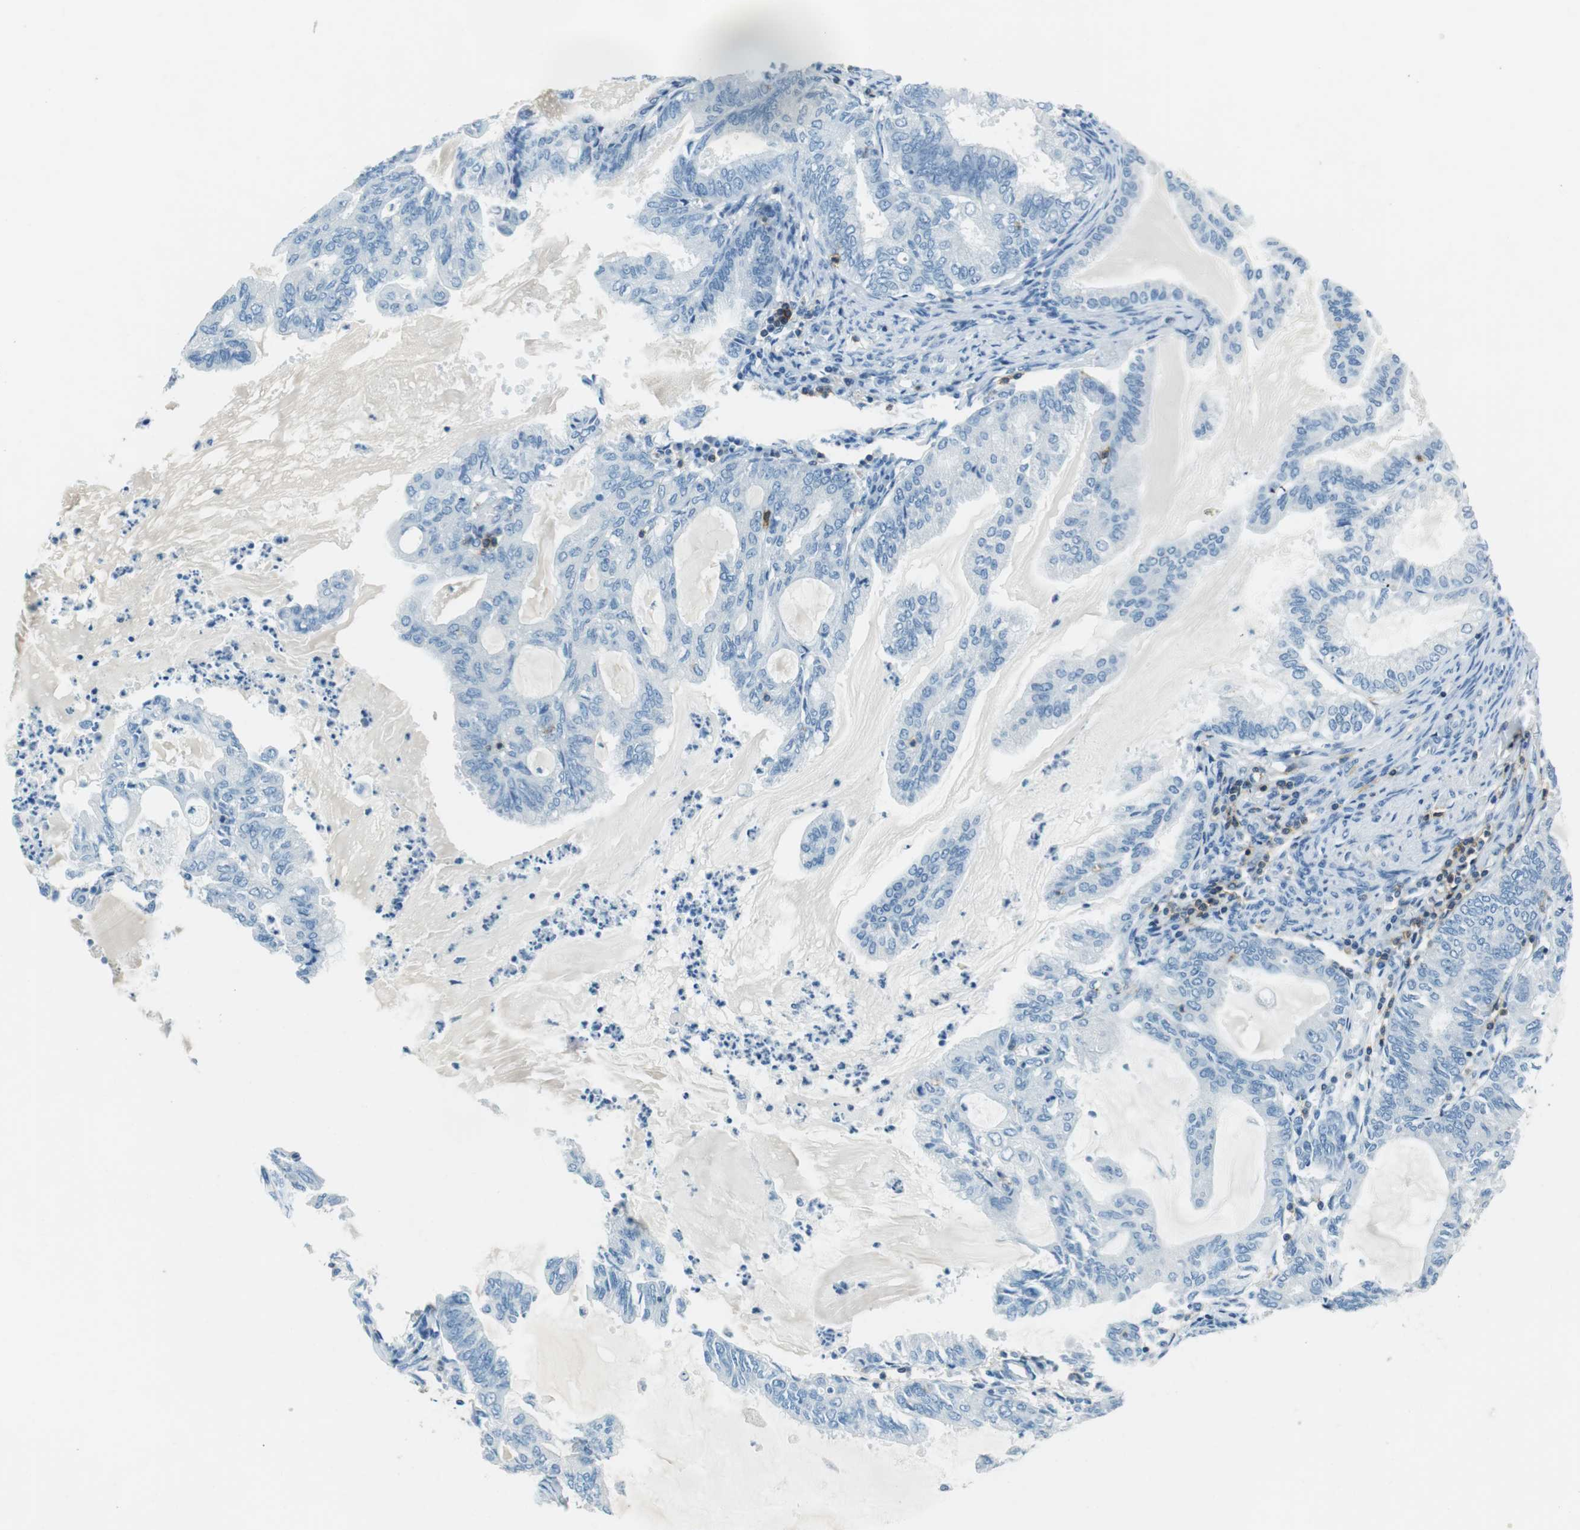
{"staining": {"intensity": "negative", "quantity": "none", "location": "none"}, "tissue": "endometrial cancer", "cell_type": "Tumor cells", "image_type": "cancer", "snomed": [{"axis": "morphology", "description": "Adenocarcinoma, NOS"}, {"axis": "topography", "description": "Endometrium"}], "caption": "Protein analysis of endometrial adenocarcinoma exhibits no significant staining in tumor cells. (DAB IHC visualized using brightfield microscopy, high magnification).", "gene": "LAT", "patient": {"sex": "female", "age": 86}}